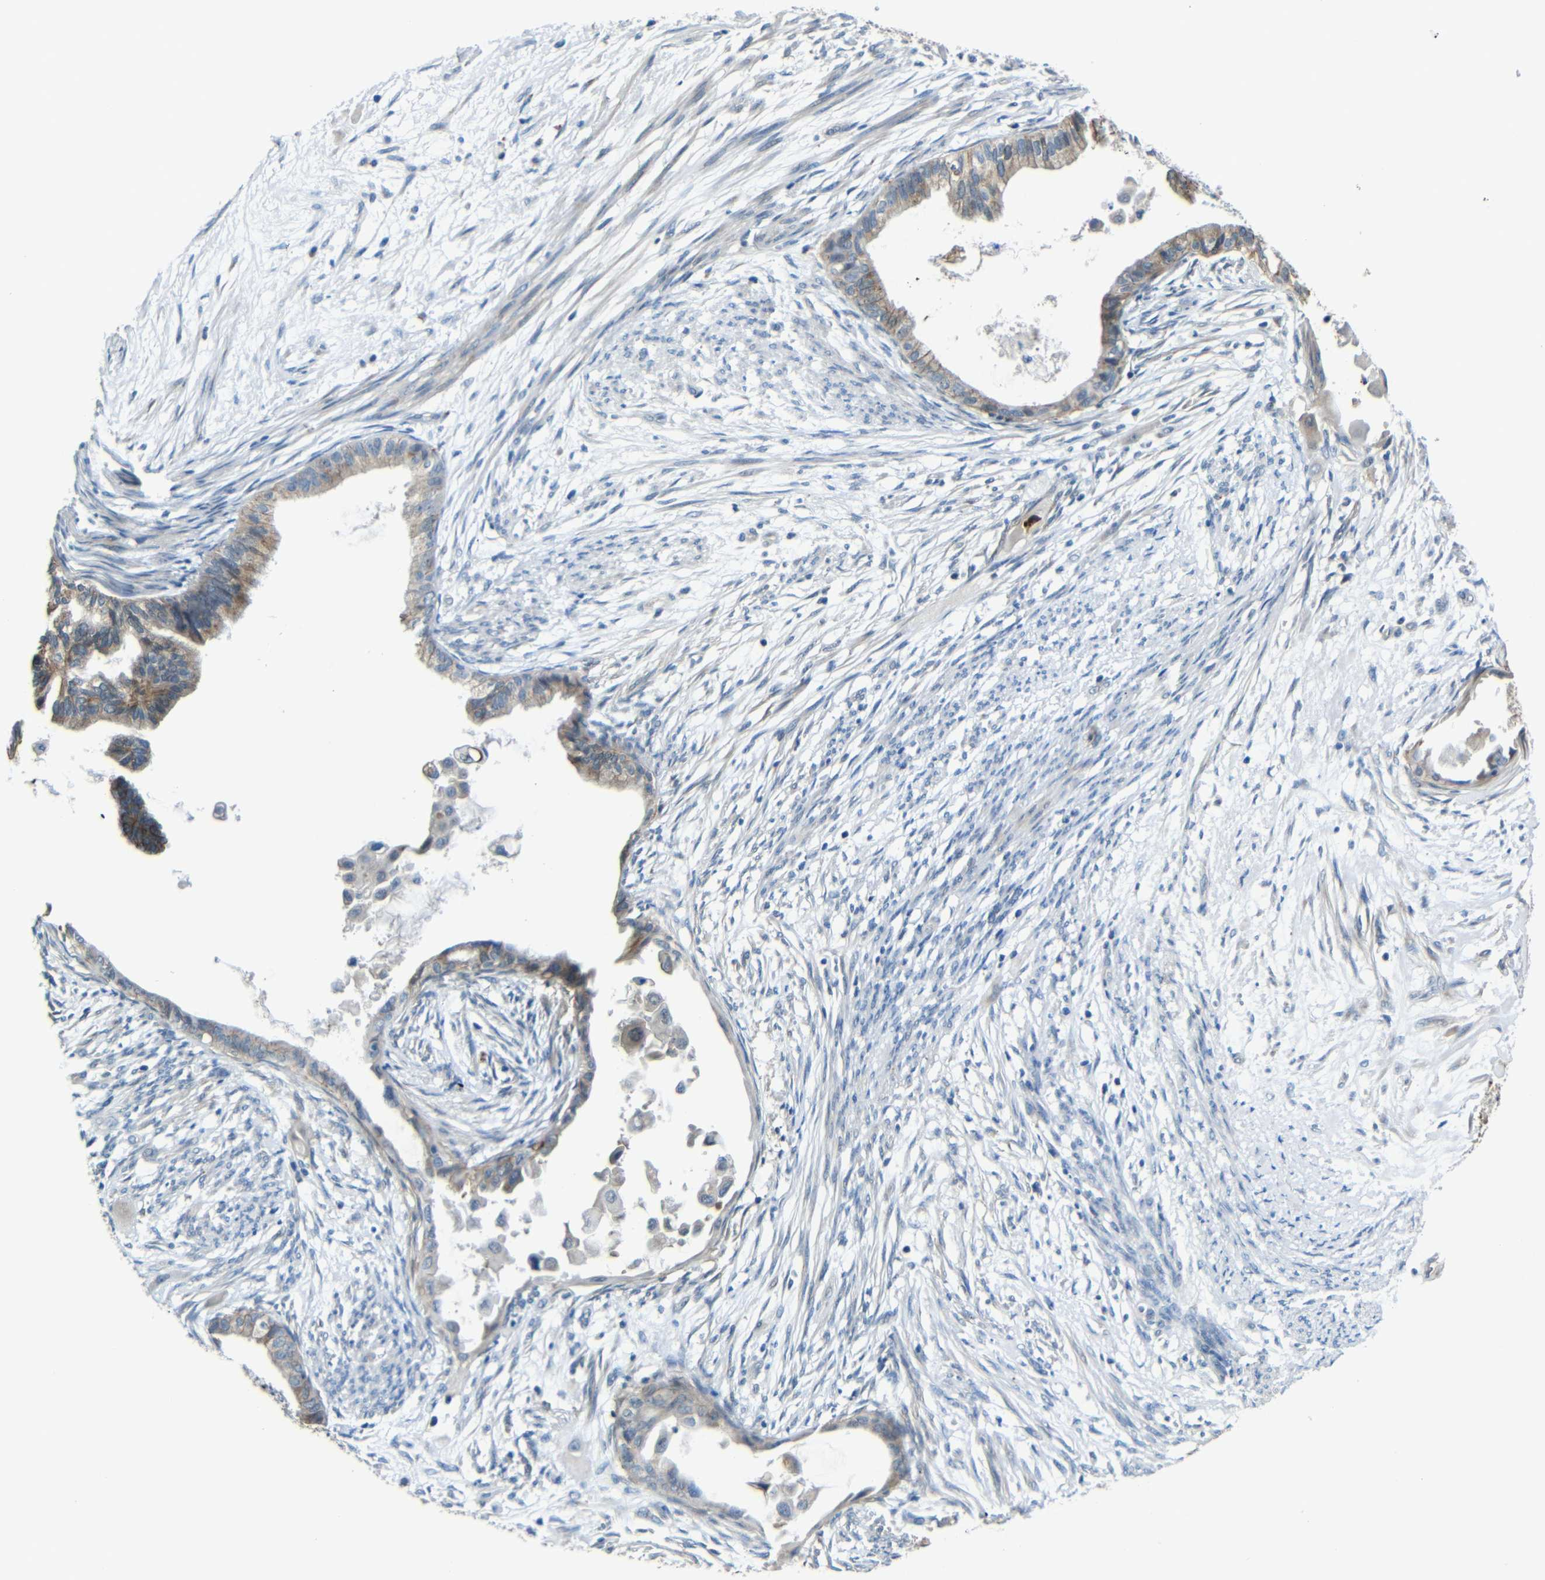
{"staining": {"intensity": "moderate", "quantity": "25%-75%", "location": "cytoplasmic/membranous"}, "tissue": "cervical cancer", "cell_type": "Tumor cells", "image_type": "cancer", "snomed": [{"axis": "morphology", "description": "Normal tissue, NOS"}, {"axis": "morphology", "description": "Adenocarcinoma, NOS"}, {"axis": "topography", "description": "Cervix"}, {"axis": "topography", "description": "Endometrium"}], "caption": "Tumor cells demonstrate moderate cytoplasmic/membranous staining in about 25%-75% of cells in cervical cancer.", "gene": "ZNF90", "patient": {"sex": "female", "age": 86}}